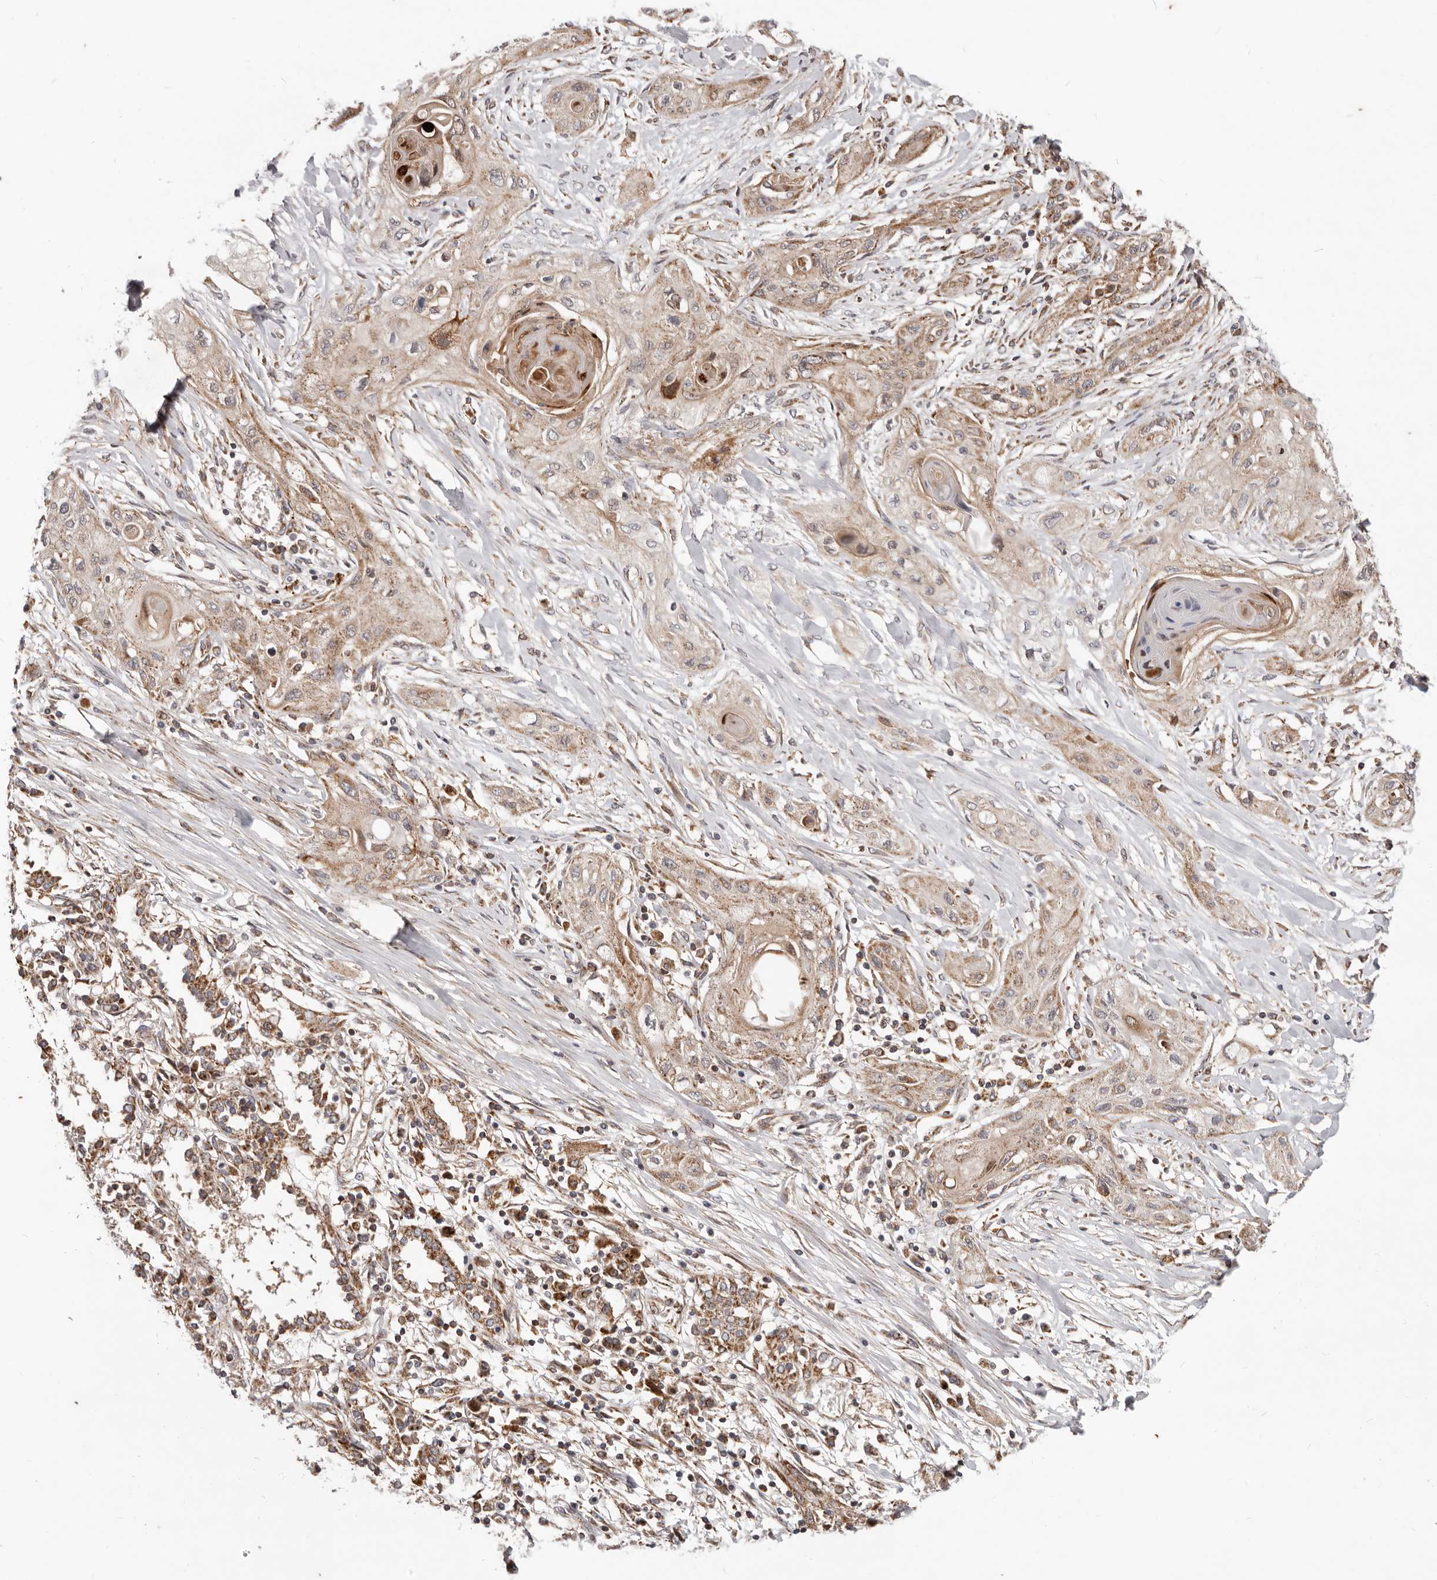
{"staining": {"intensity": "moderate", "quantity": ">75%", "location": "cytoplasmic/membranous"}, "tissue": "lung cancer", "cell_type": "Tumor cells", "image_type": "cancer", "snomed": [{"axis": "morphology", "description": "Squamous cell carcinoma, NOS"}, {"axis": "topography", "description": "Lung"}], "caption": "Protein staining of lung squamous cell carcinoma tissue demonstrates moderate cytoplasmic/membranous staining in about >75% of tumor cells.", "gene": "MRPS10", "patient": {"sex": "female", "age": 47}}